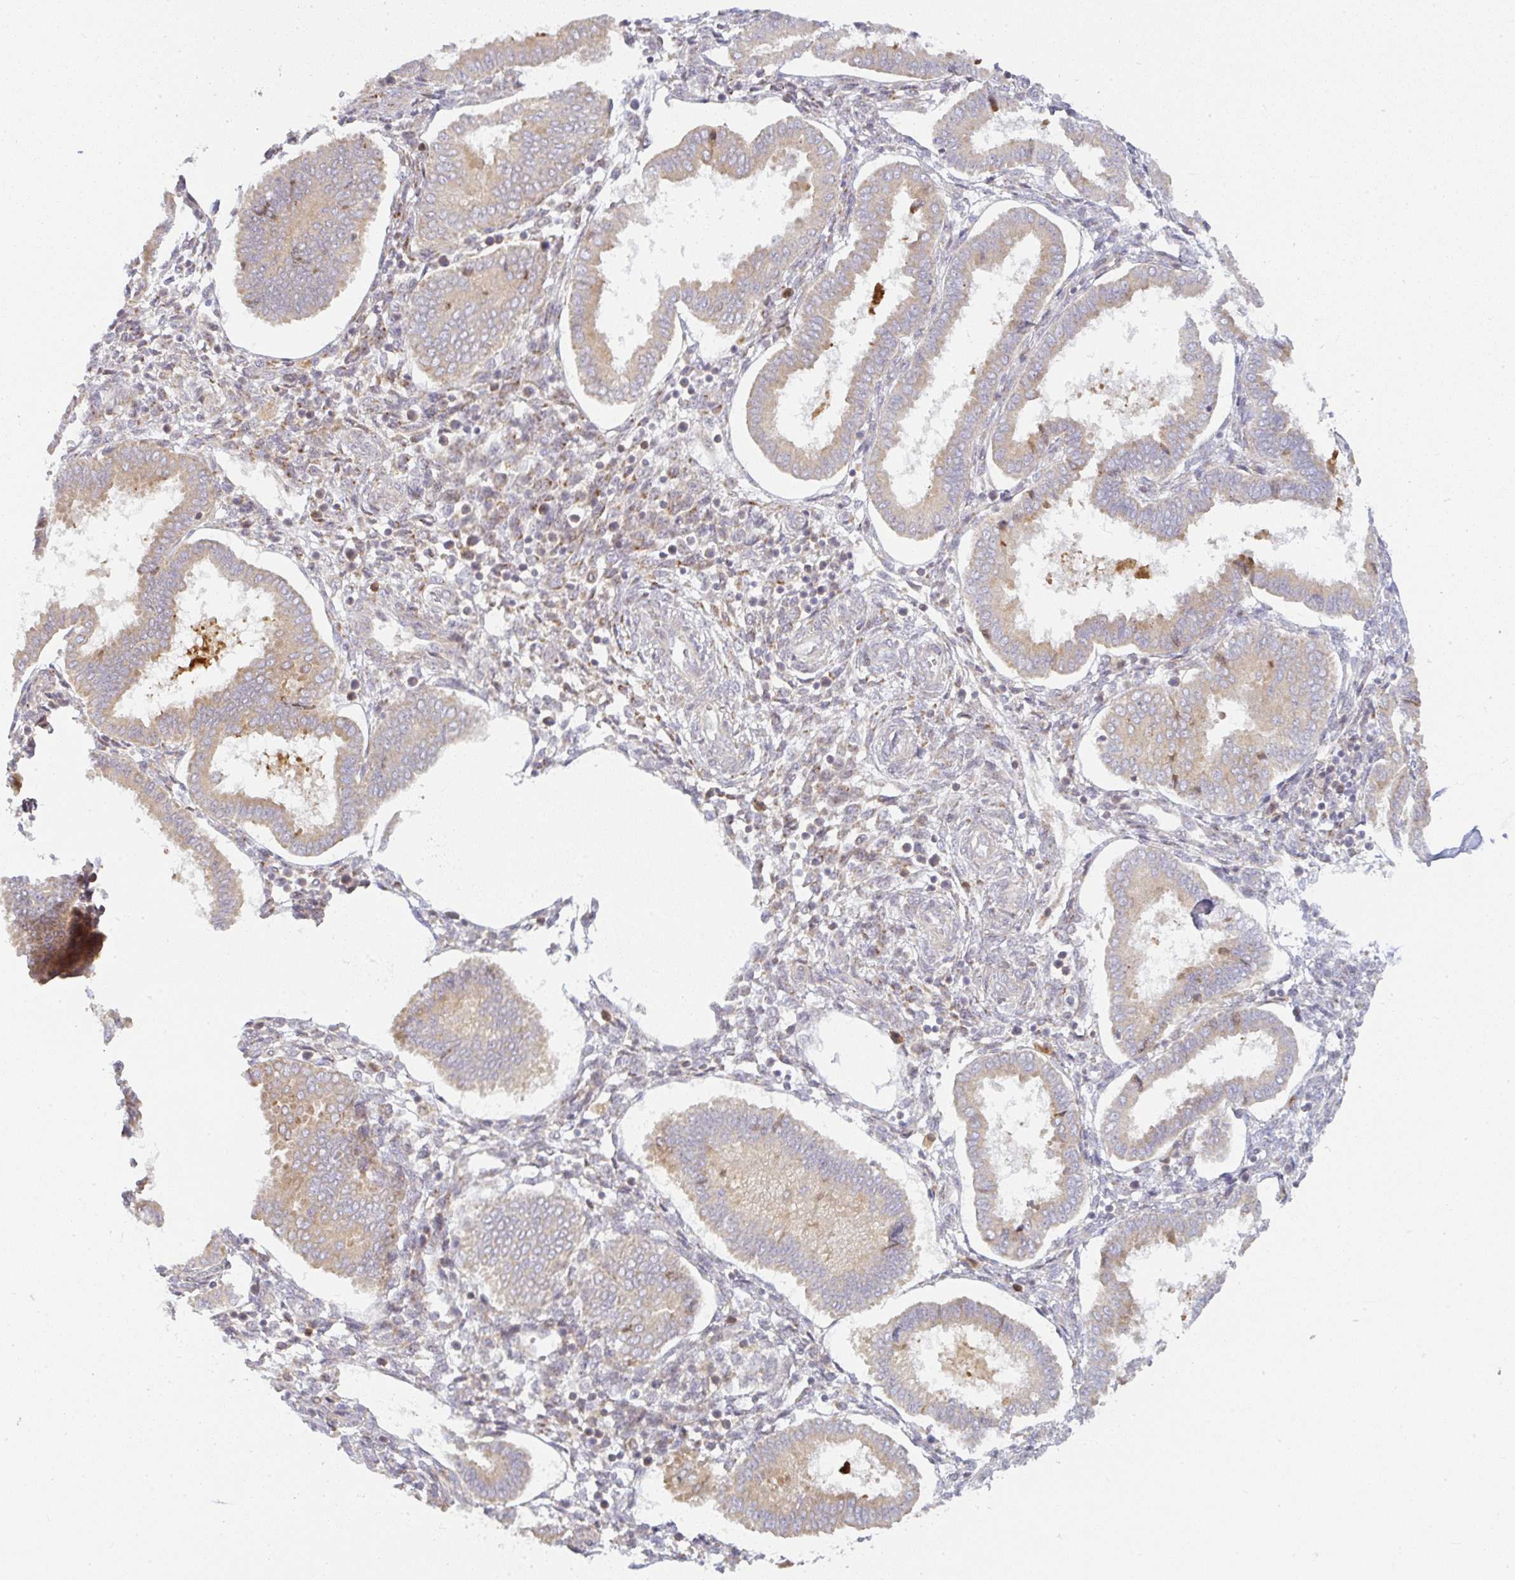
{"staining": {"intensity": "moderate", "quantity": "<25%", "location": "cytoplasmic/membranous"}, "tissue": "endometrium", "cell_type": "Cells in endometrial stroma", "image_type": "normal", "snomed": [{"axis": "morphology", "description": "Normal tissue, NOS"}, {"axis": "topography", "description": "Endometrium"}], "caption": "Immunohistochemical staining of normal endometrium reveals <25% levels of moderate cytoplasmic/membranous protein expression in approximately <25% of cells in endometrial stroma.", "gene": "MOB1A", "patient": {"sex": "female", "age": 24}}